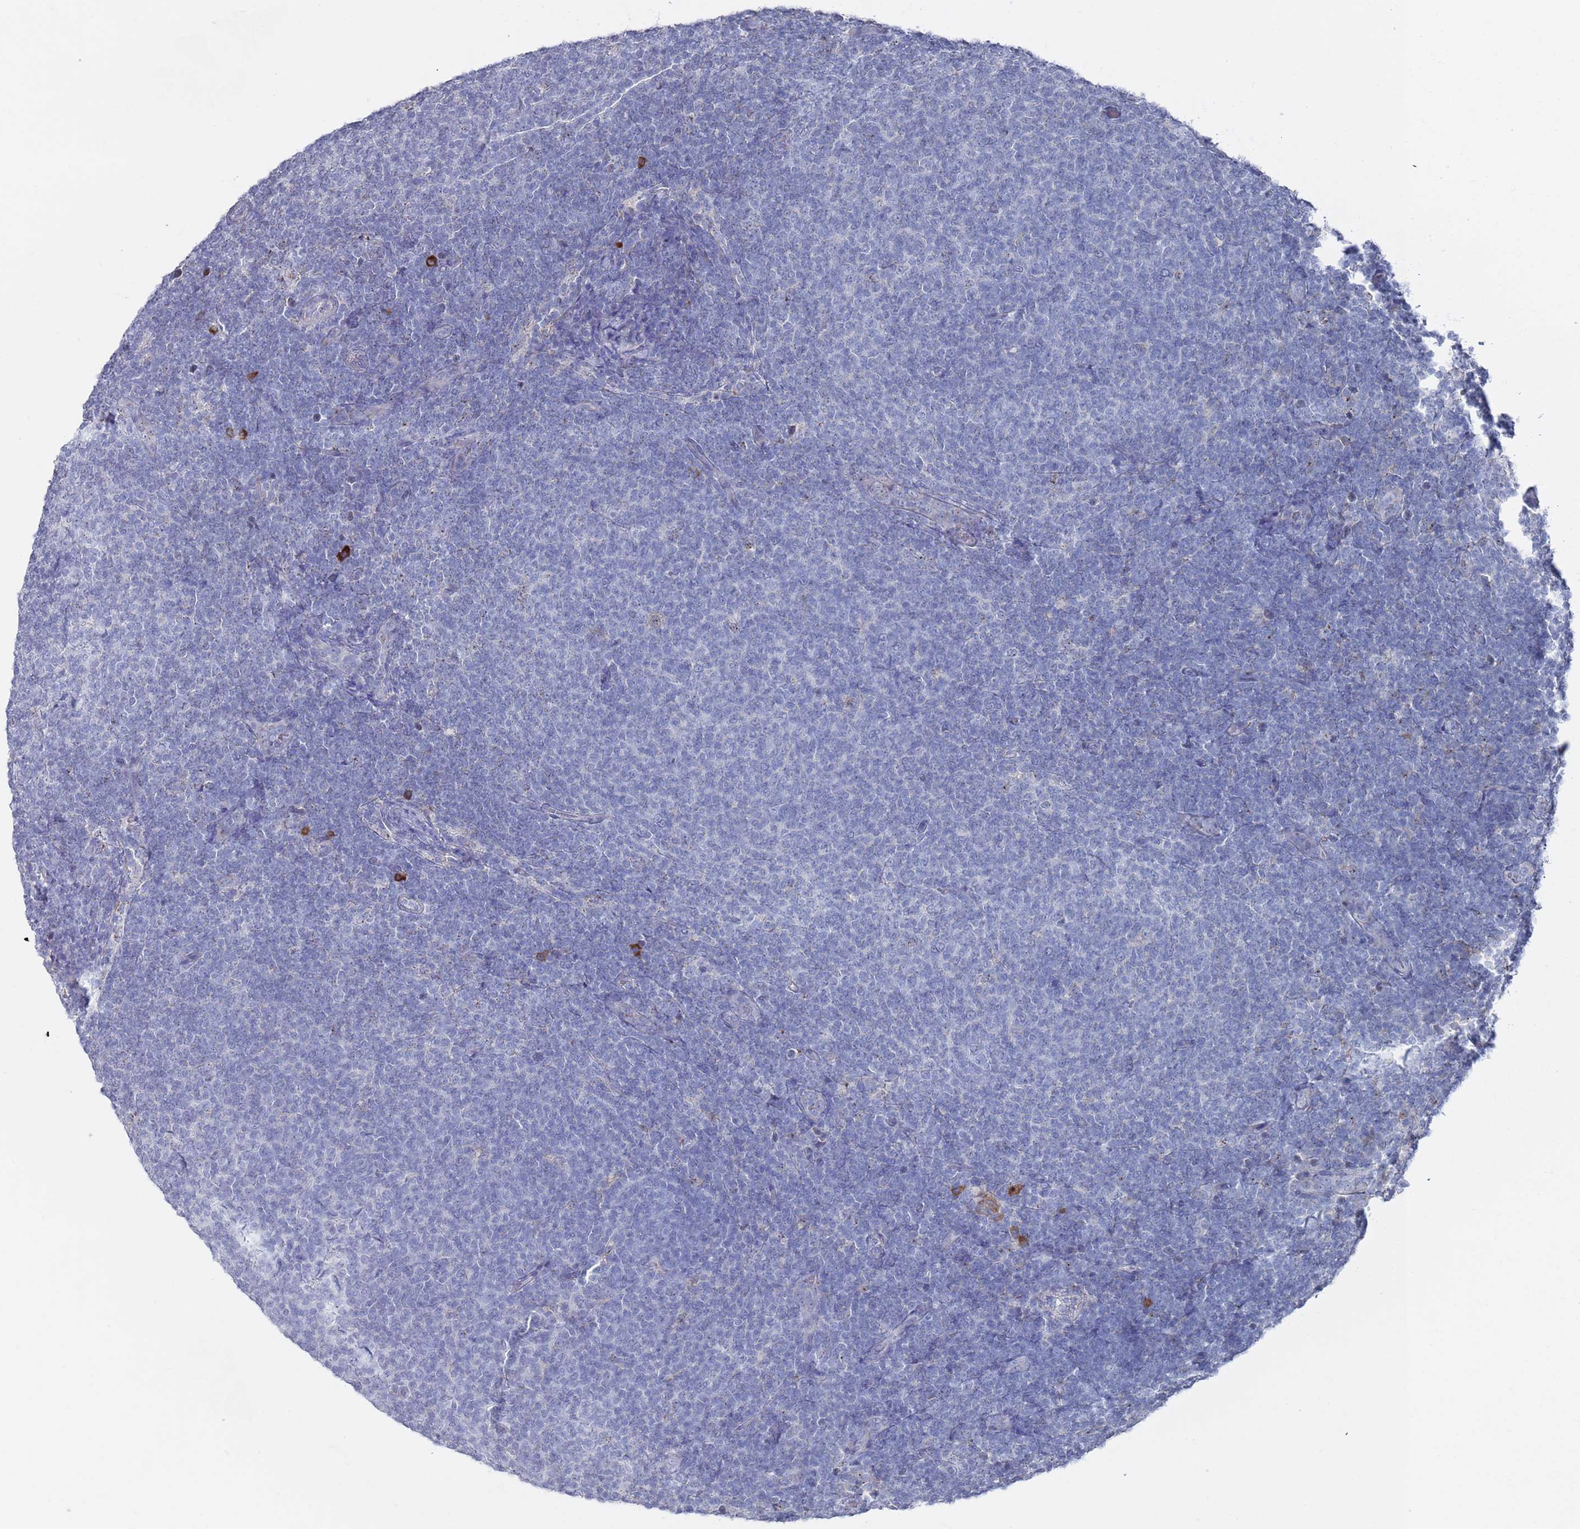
{"staining": {"intensity": "negative", "quantity": "none", "location": "none"}, "tissue": "lymphoma", "cell_type": "Tumor cells", "image_type": "cancer", "snomed": [{"axis": "morphology", "description": "Malignant lymphoma, non-Hodgkin's type, Low grade"}, {"axis": "topography", "description": "Lymph node"}], "caption": "Protein analysis of lymphoma displays no significant staining in tumor cells.", "gene": "MAT1A", "patient": {"sex": "male", "age": 66}}